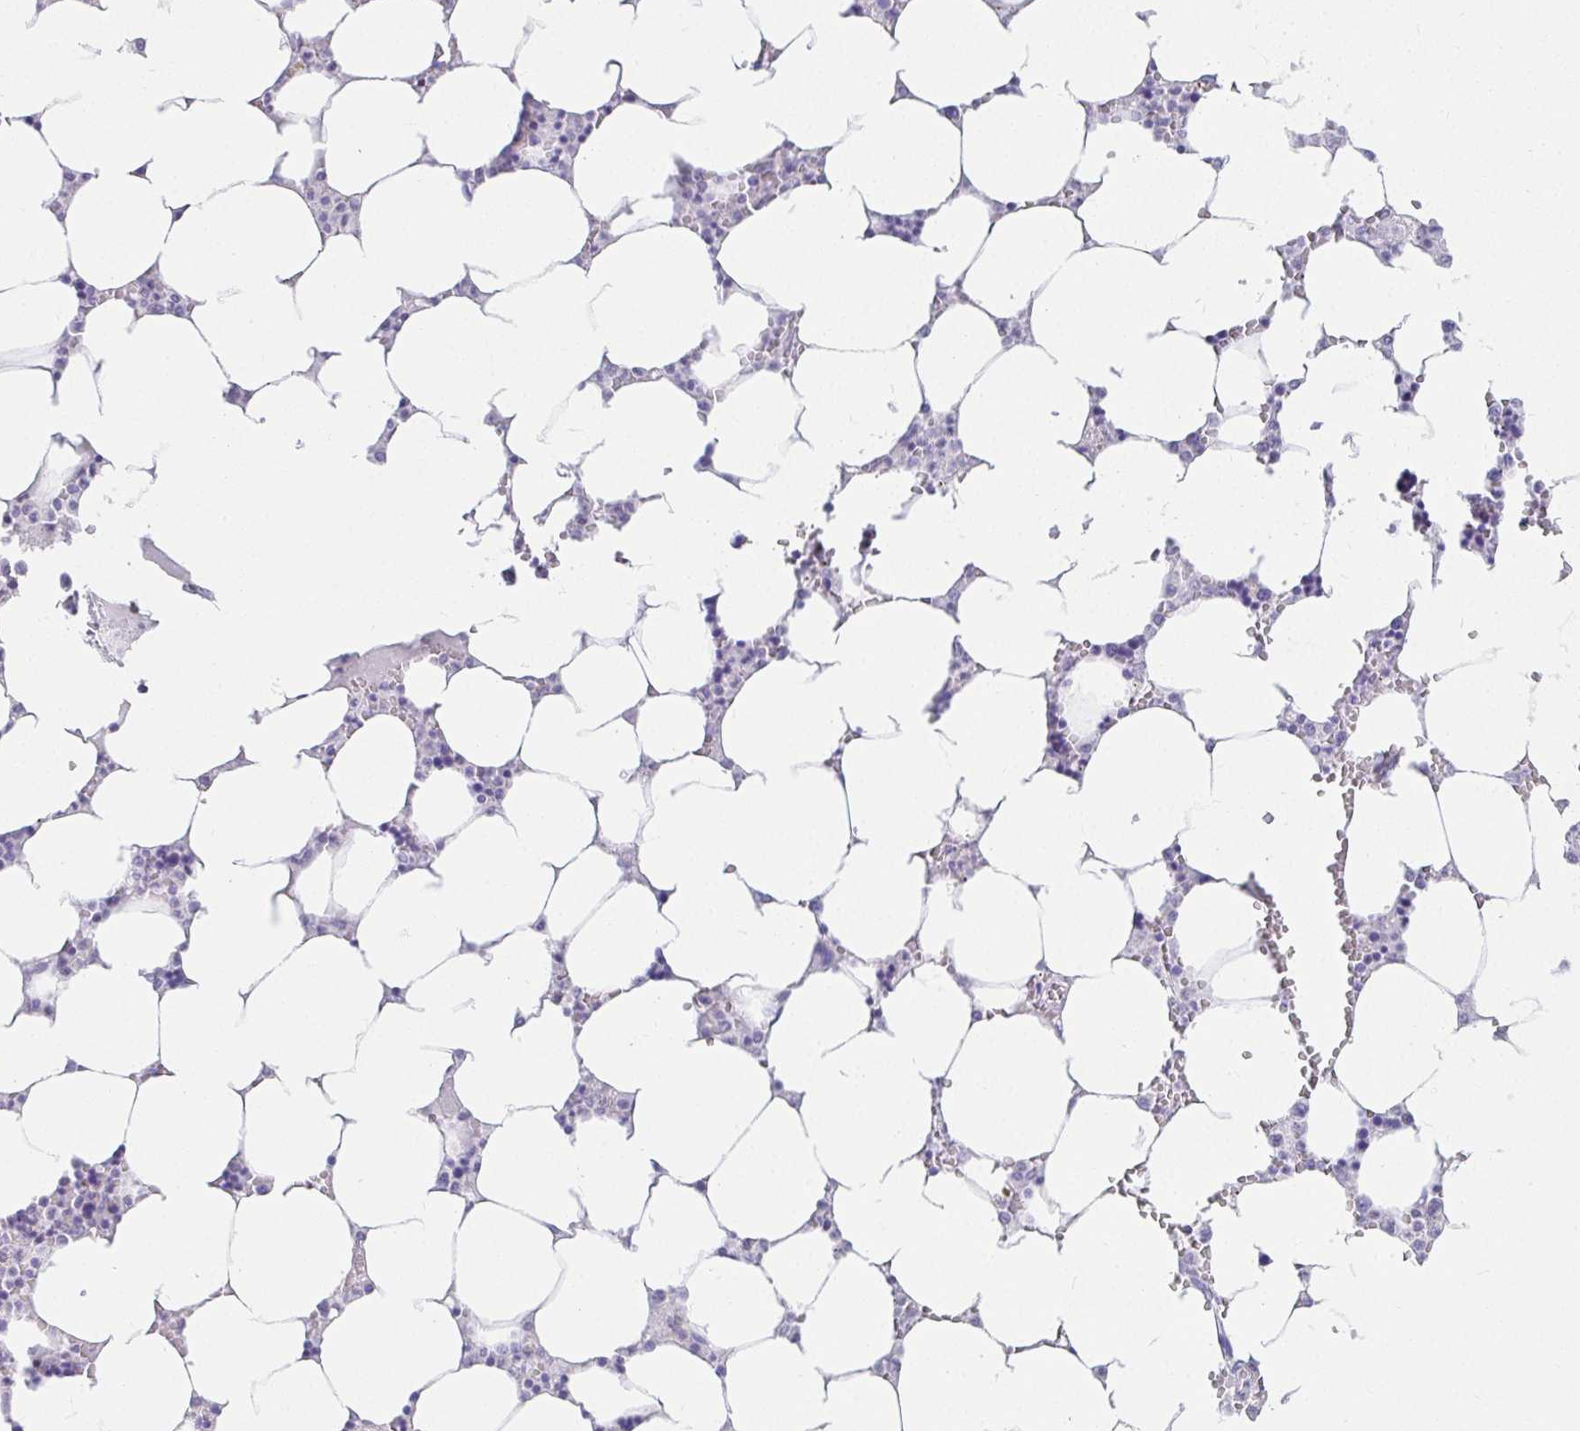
{"staining": {"intensity": "negative", "quantity": "none", "location": "none"}, "tissue": "bone marrow", "cell_type": "Hematopoietic cells", "image_type": "normal", "snomed": [{"axis": "morphology", "description": "Normal tissue, NOS"}, {"axis": "topography", "description": "Bone marrow"}], "caption": "Image shows no protein staining in hematopoietic cells of normal bone marrow. (DAB (3,3'-diaminobenzidine) immunohistochemistry (IHC) with hematoxylin counter stain).", "gene": "VGLL1", "patient": {"sex": "male", "age": 64}}